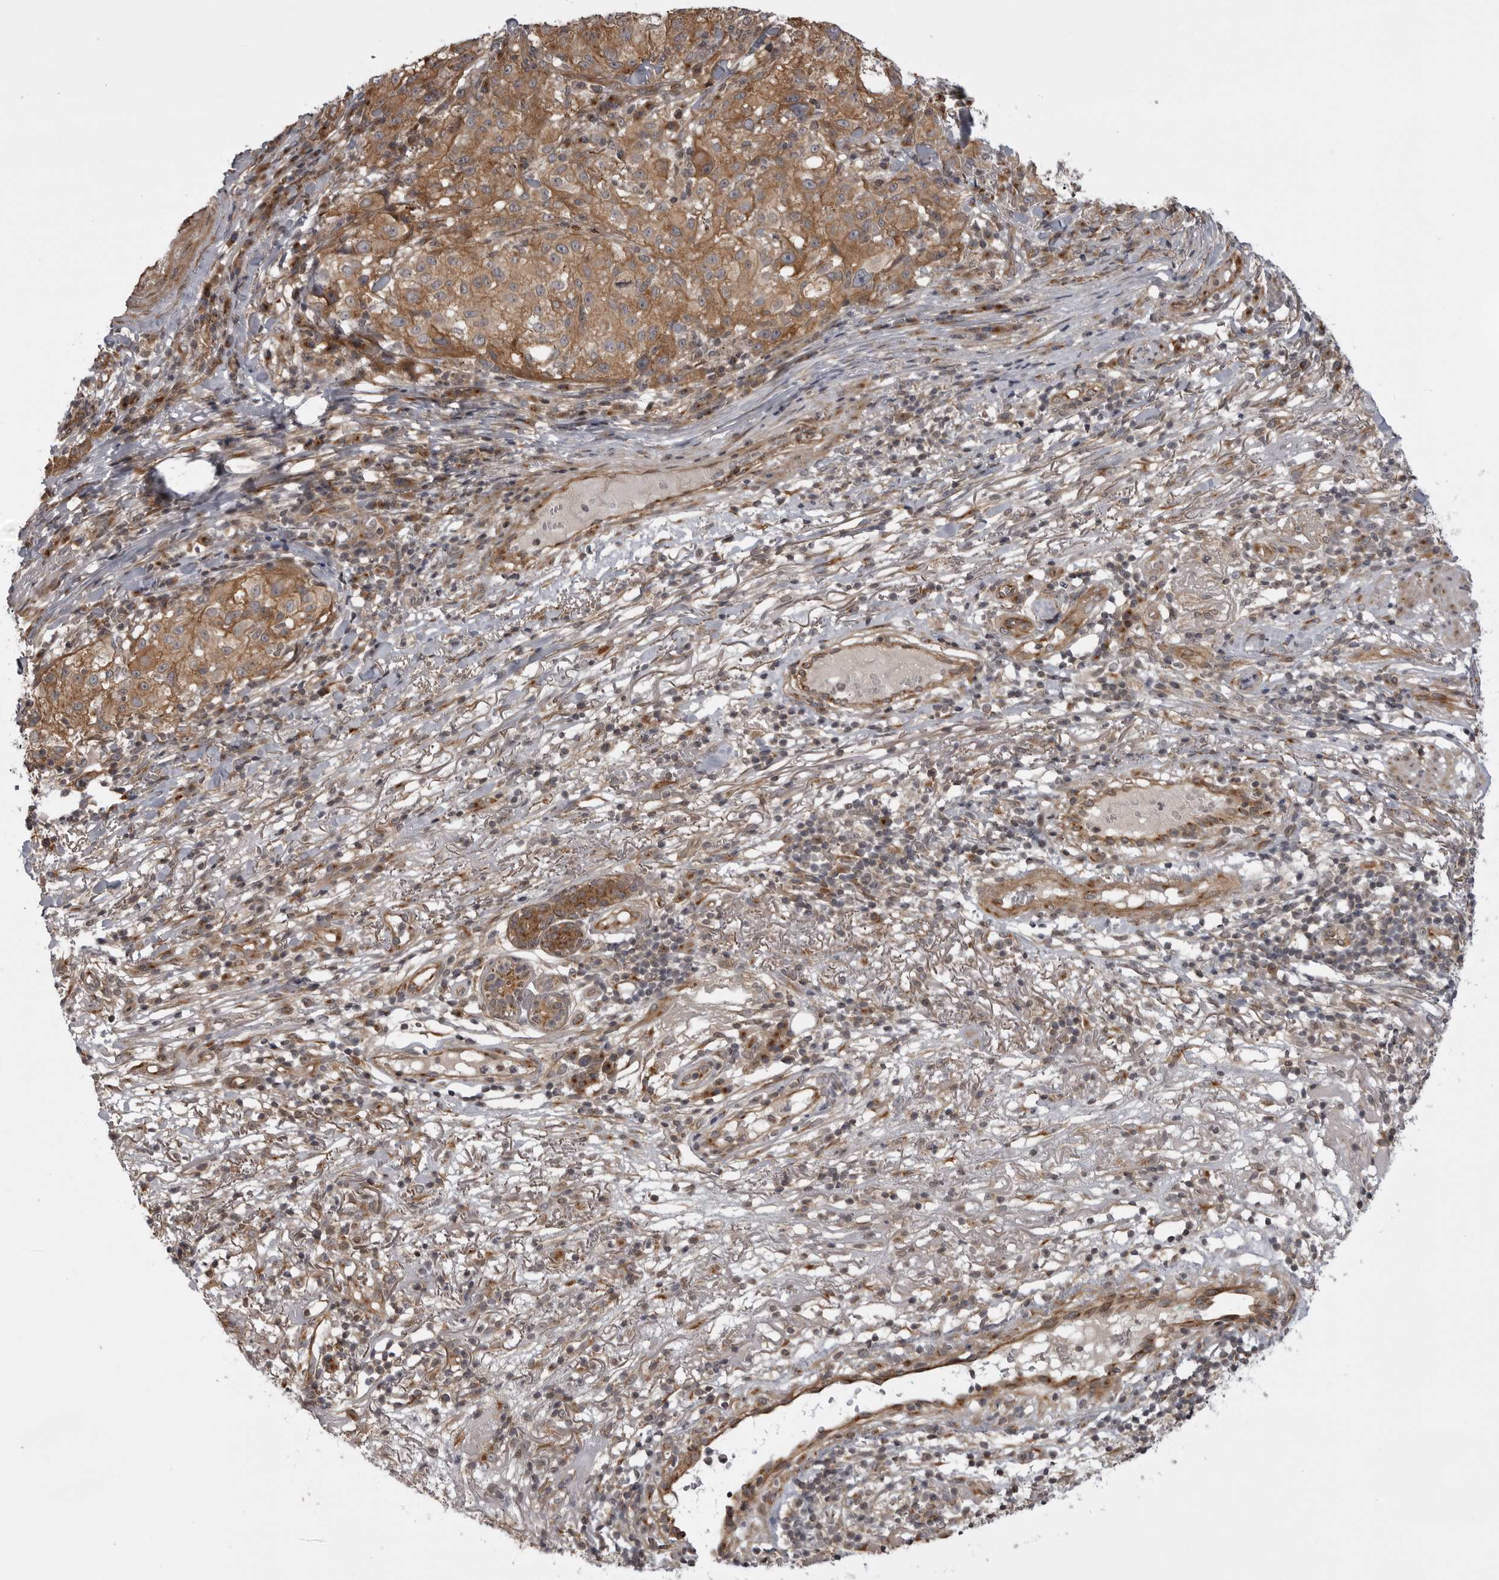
{"staining": {"intensity": "moderate", "quantity": ">75%", "location": "cytoplasmic/membranous"}, "tissue": "melanoma", "cell_type": "Tumor cells", "image_type": "cancer", "snomed": [{"axis": "morphology", "description": "Necrosis, NOS"}, {"axis": "morphology", "description": "Malignant melanoma, NOS"}, {"axis": "topography", "description": "Skin"}], "caption": "This histopathology image shows immunohistochemistry staining of human malignant melanoma, with medium moderate cytoplasmic/membranous positivity in about >75% of tumor cells.", "gene": "LRRC45", "patient": {"sex": "female", "age": 87}}